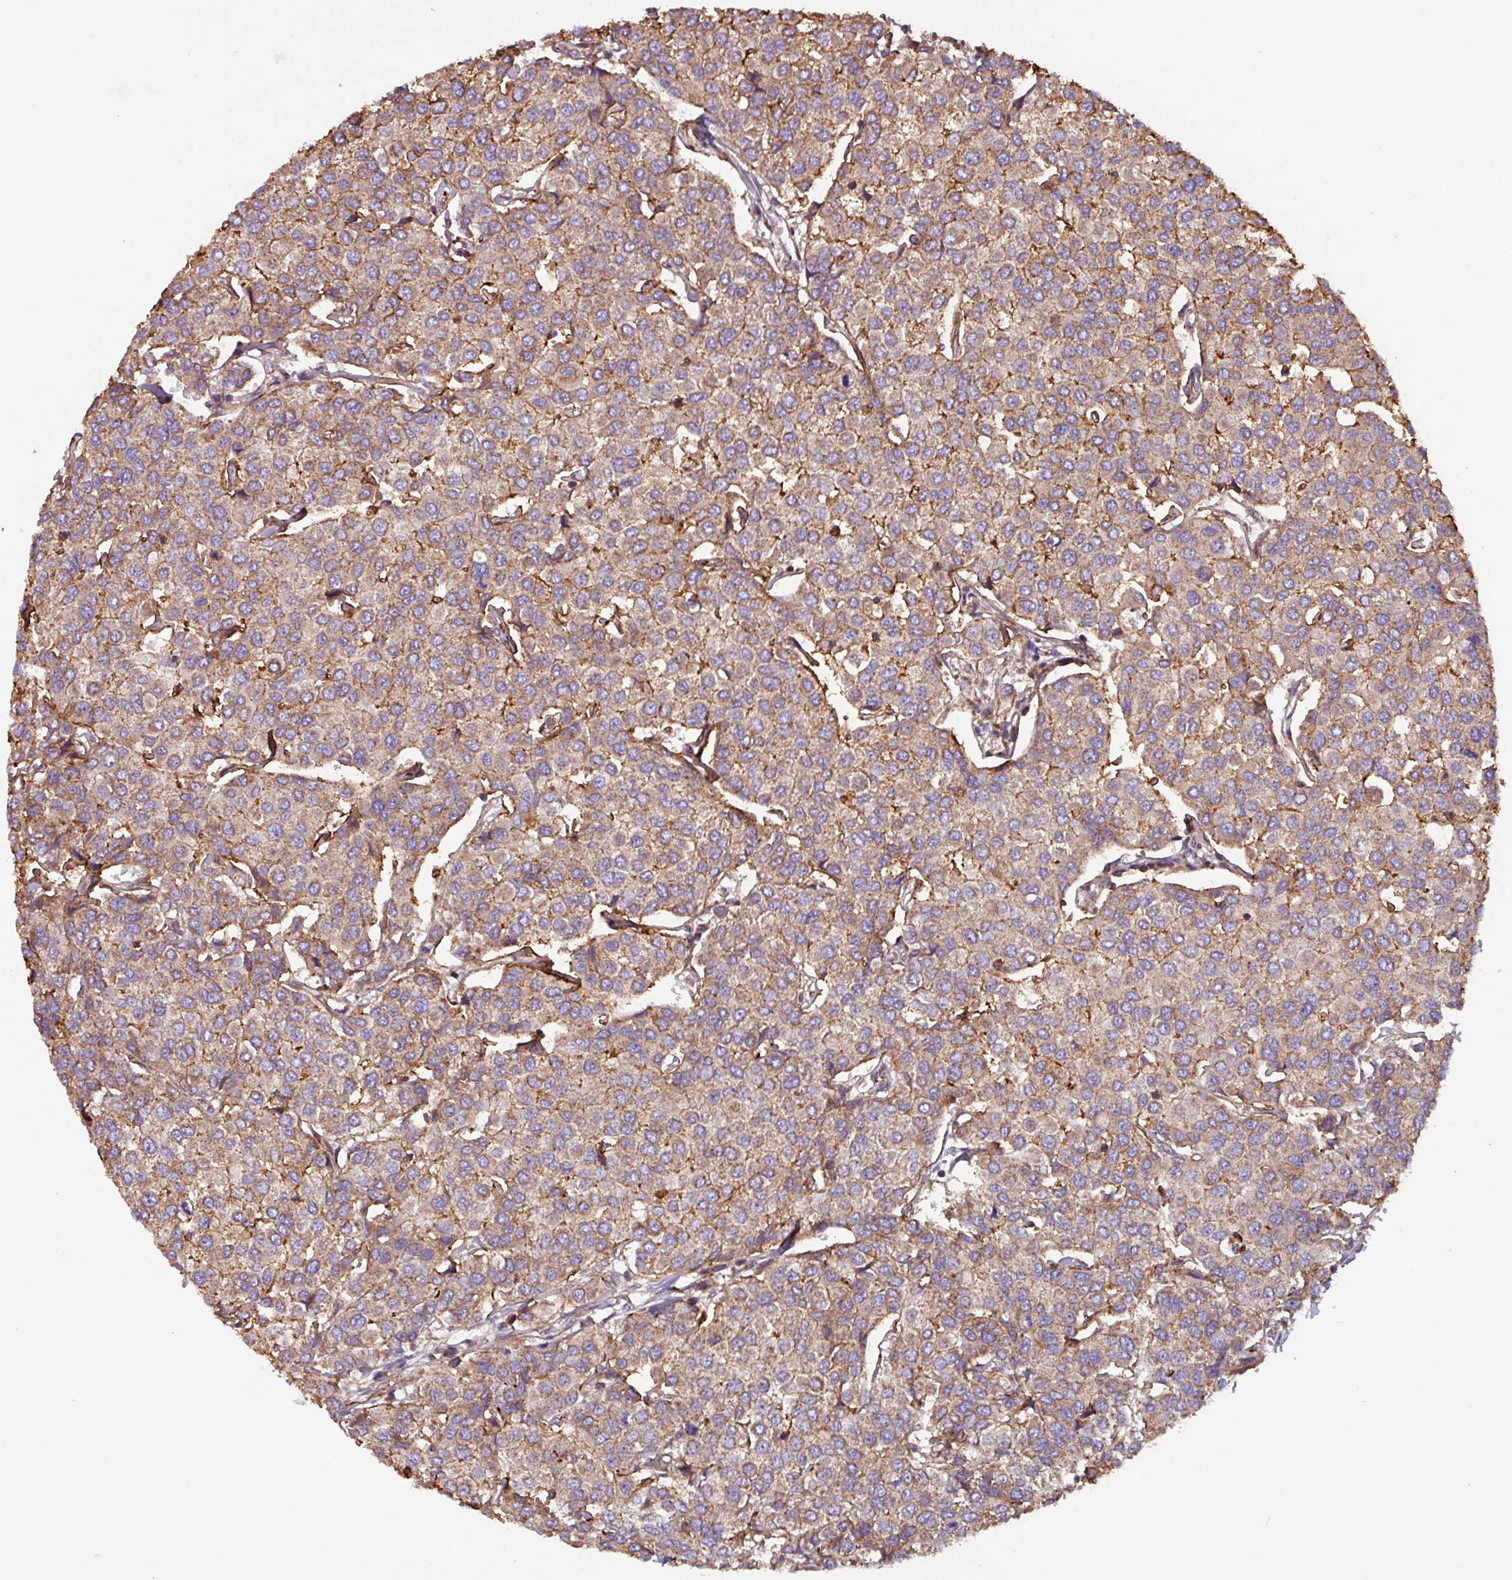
{"staining": {"intensity": "moderate", "quantity": ">75%", "location": "cytoplasmic/membranous"}, "tissue": "breast cancer", "cell_type": "Tumor cells", "image_type": "cancer", "snomed": [{"axis": "morphology", "description": "Duct carcinoma"}, {"axis": "topography", "description": "Breast"}], "caption": "Immunohistochemistry (IHC) (DAB) staining of intraductal carcinoma (breast) reveals moderate cytoplasmic/membranous protein staining in about >75% of tumor cells.", "gene": "PLEKHD1", "patient": {"sex": "female", "age": 55}}